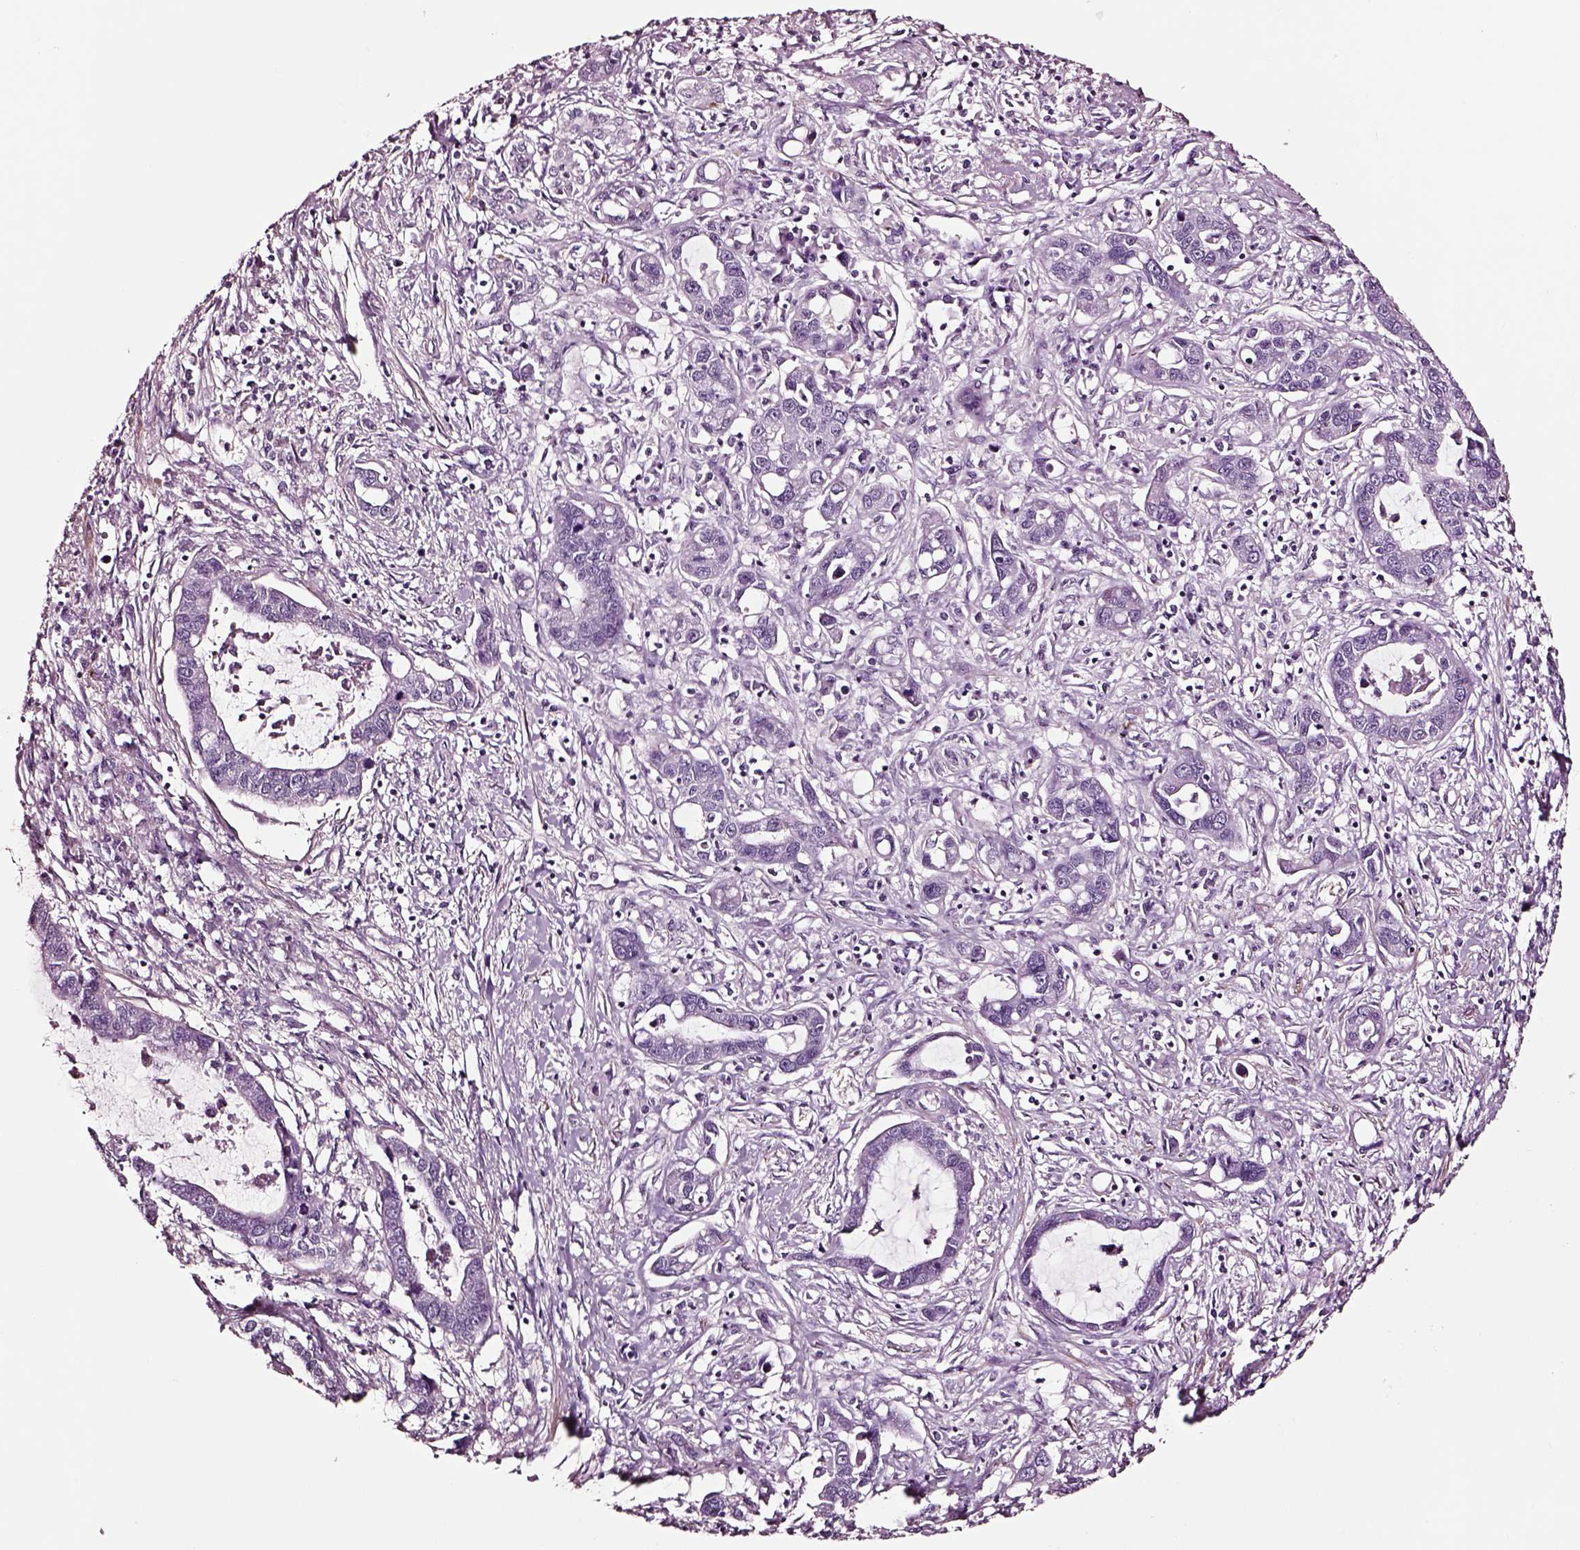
{"staining": {"intensity": "negative", "quantity": "none", "location": "none"}, "tissue": "liver cancer", "cell_type": "Tumor cells", "image_type": "cancer", "snomed": [{"axis": "morphology", "description": "Cholangiocarcinoma"}, {"axis": "topography", "description": "Liver"}], "caption": "Immunohistochemistry (IHC) image of human liver cholangiocarcinoma stained for a protein (brown), which reveals no staining in tumor cells.", "gene": "SOX10", "patient": {"sex": "male", "age": 58}}